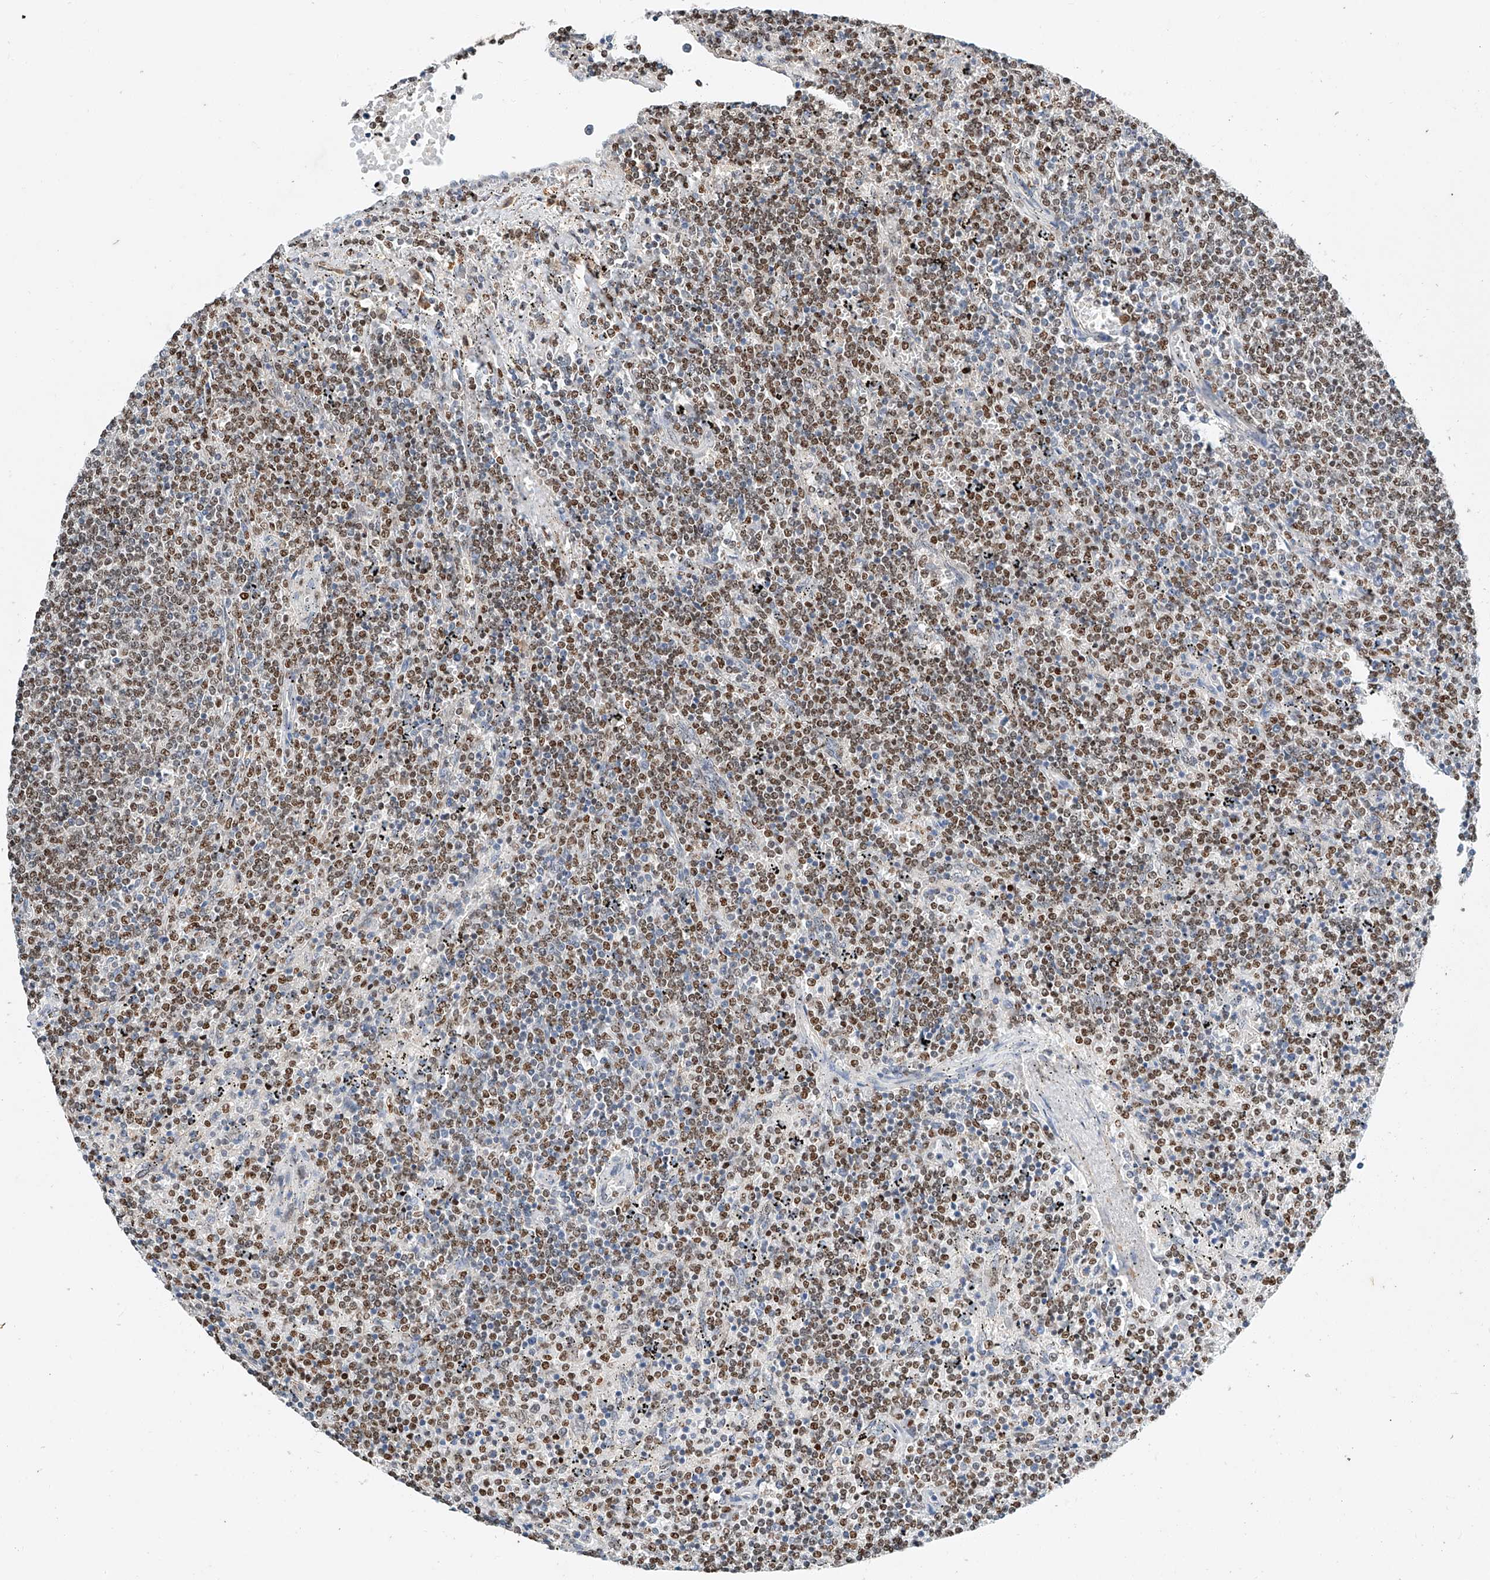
{"staining": {"intensity": "moderate", "quantity": ">75%", "location": "nuclear"}, "tissue": "lymphoma", "cell_type": "Tumor cells", "image_type": "cancer", "snomed": [{"axis": "morphology", "description": "Malignant lymphoma, non-Hodgkin's type, Low grade"}, {"axis": "topography", "description": "Spleen"}], "caption": "Brown immunohistochemical staining in human lymphoma displays moderate nuclear positivity in approximately >75% of tumor cells. (Stains: DAB (3,3'-diaminobenzidine) in brown, nuclei in blue, Microscopy: brightfield microscopy at high magnification).", "gene": "CTDP1", "patient": {"sex": "female", "age": 50}}